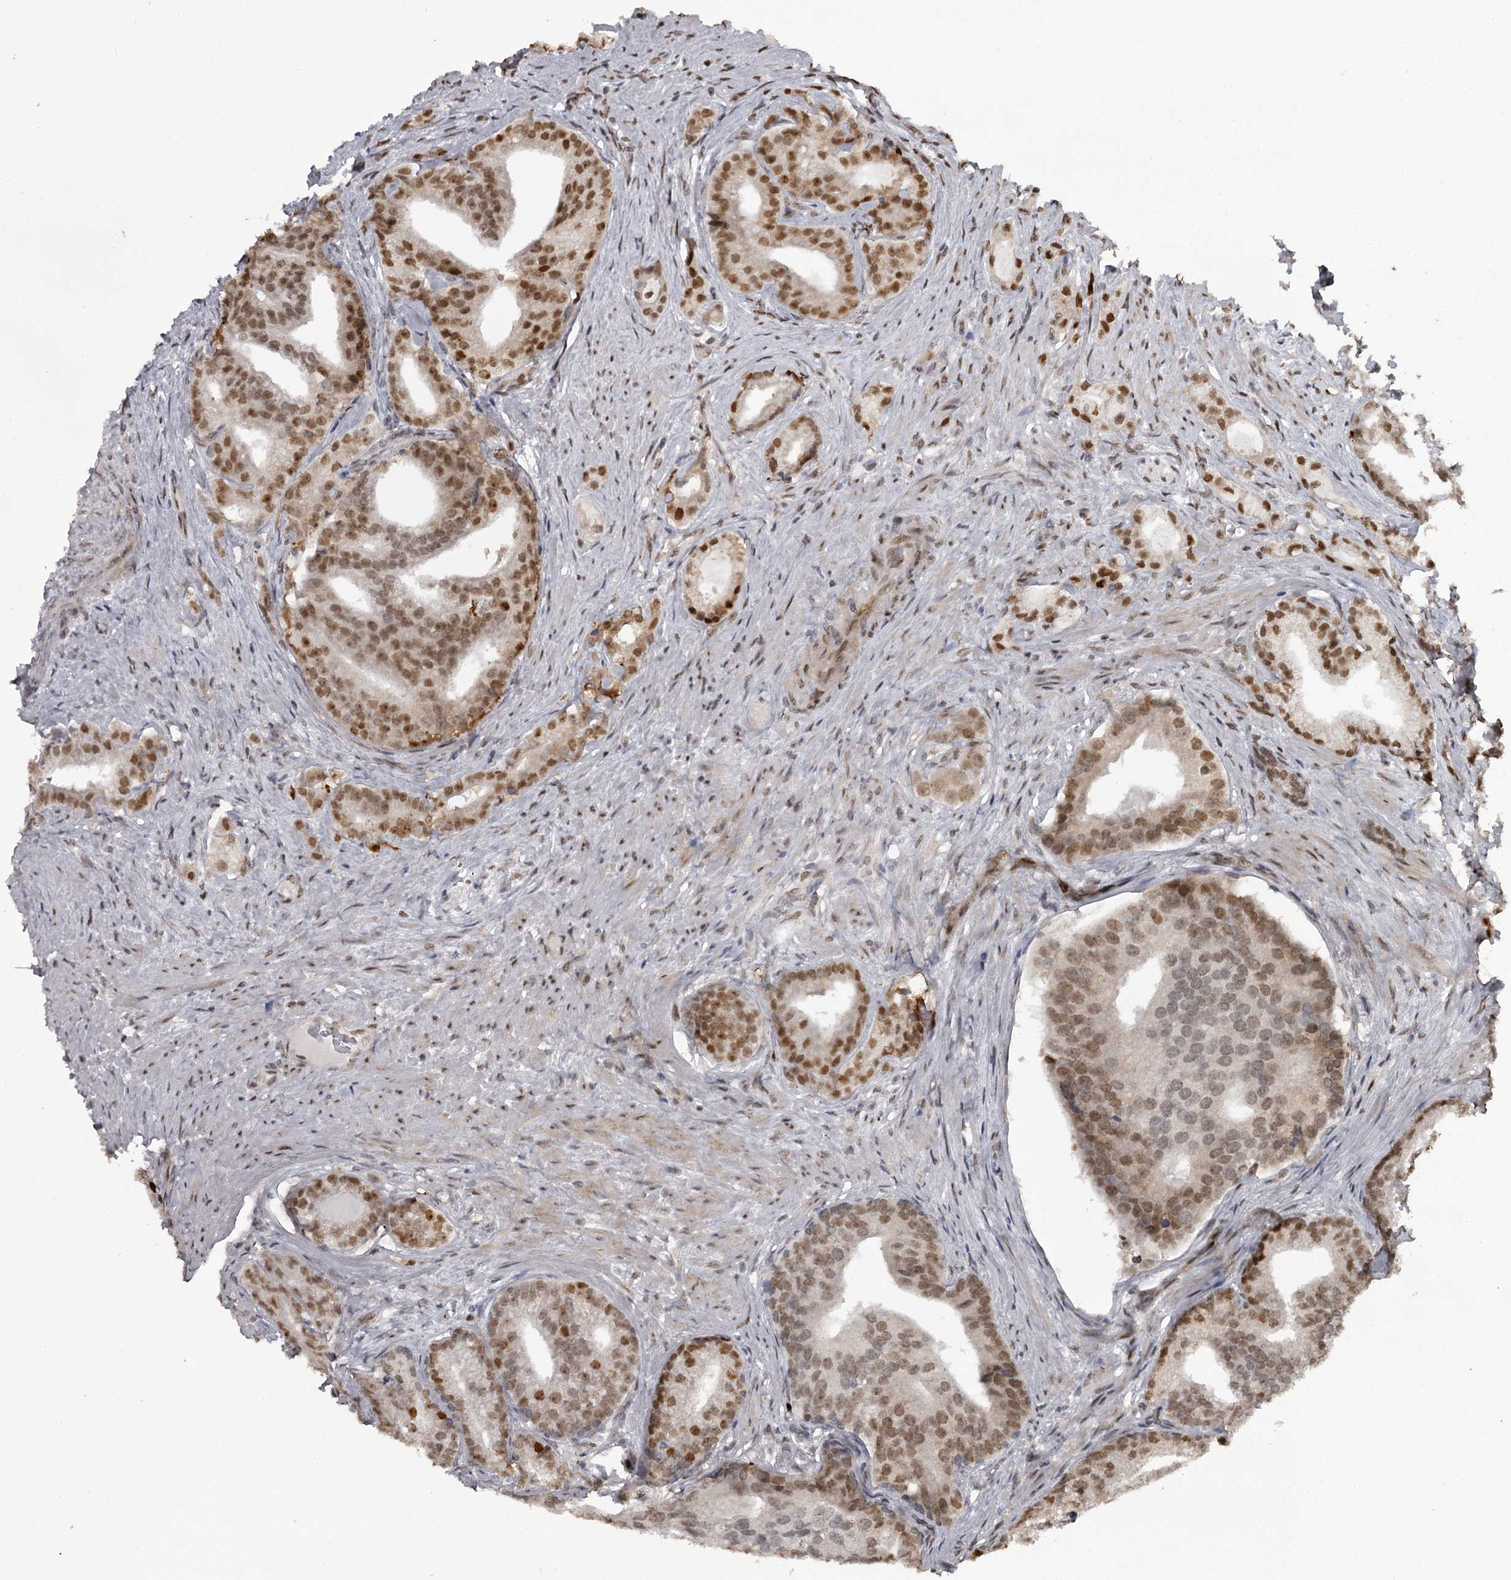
{"staining": {"intensity": "moderate", "quantity": ">75%", "location": "nuclear"}, "tissue": "prostate cancer", "cell_type": "Tumor cells", "image_type": "cancer", "snomed": [{"axis": "morphology", "description": "Adenocarcinoma, Low grade"}, {"axis": "topography", "description": "Prostate"}], "caption": "About >75% of tumor cells in low-grade adenocarcinoma (prostate) show moderate nuclear protein positivity as visualized by brown immunohistochemical staining.", "gene": "THYN1", "patient": {"sex": "male", "age": 71}}